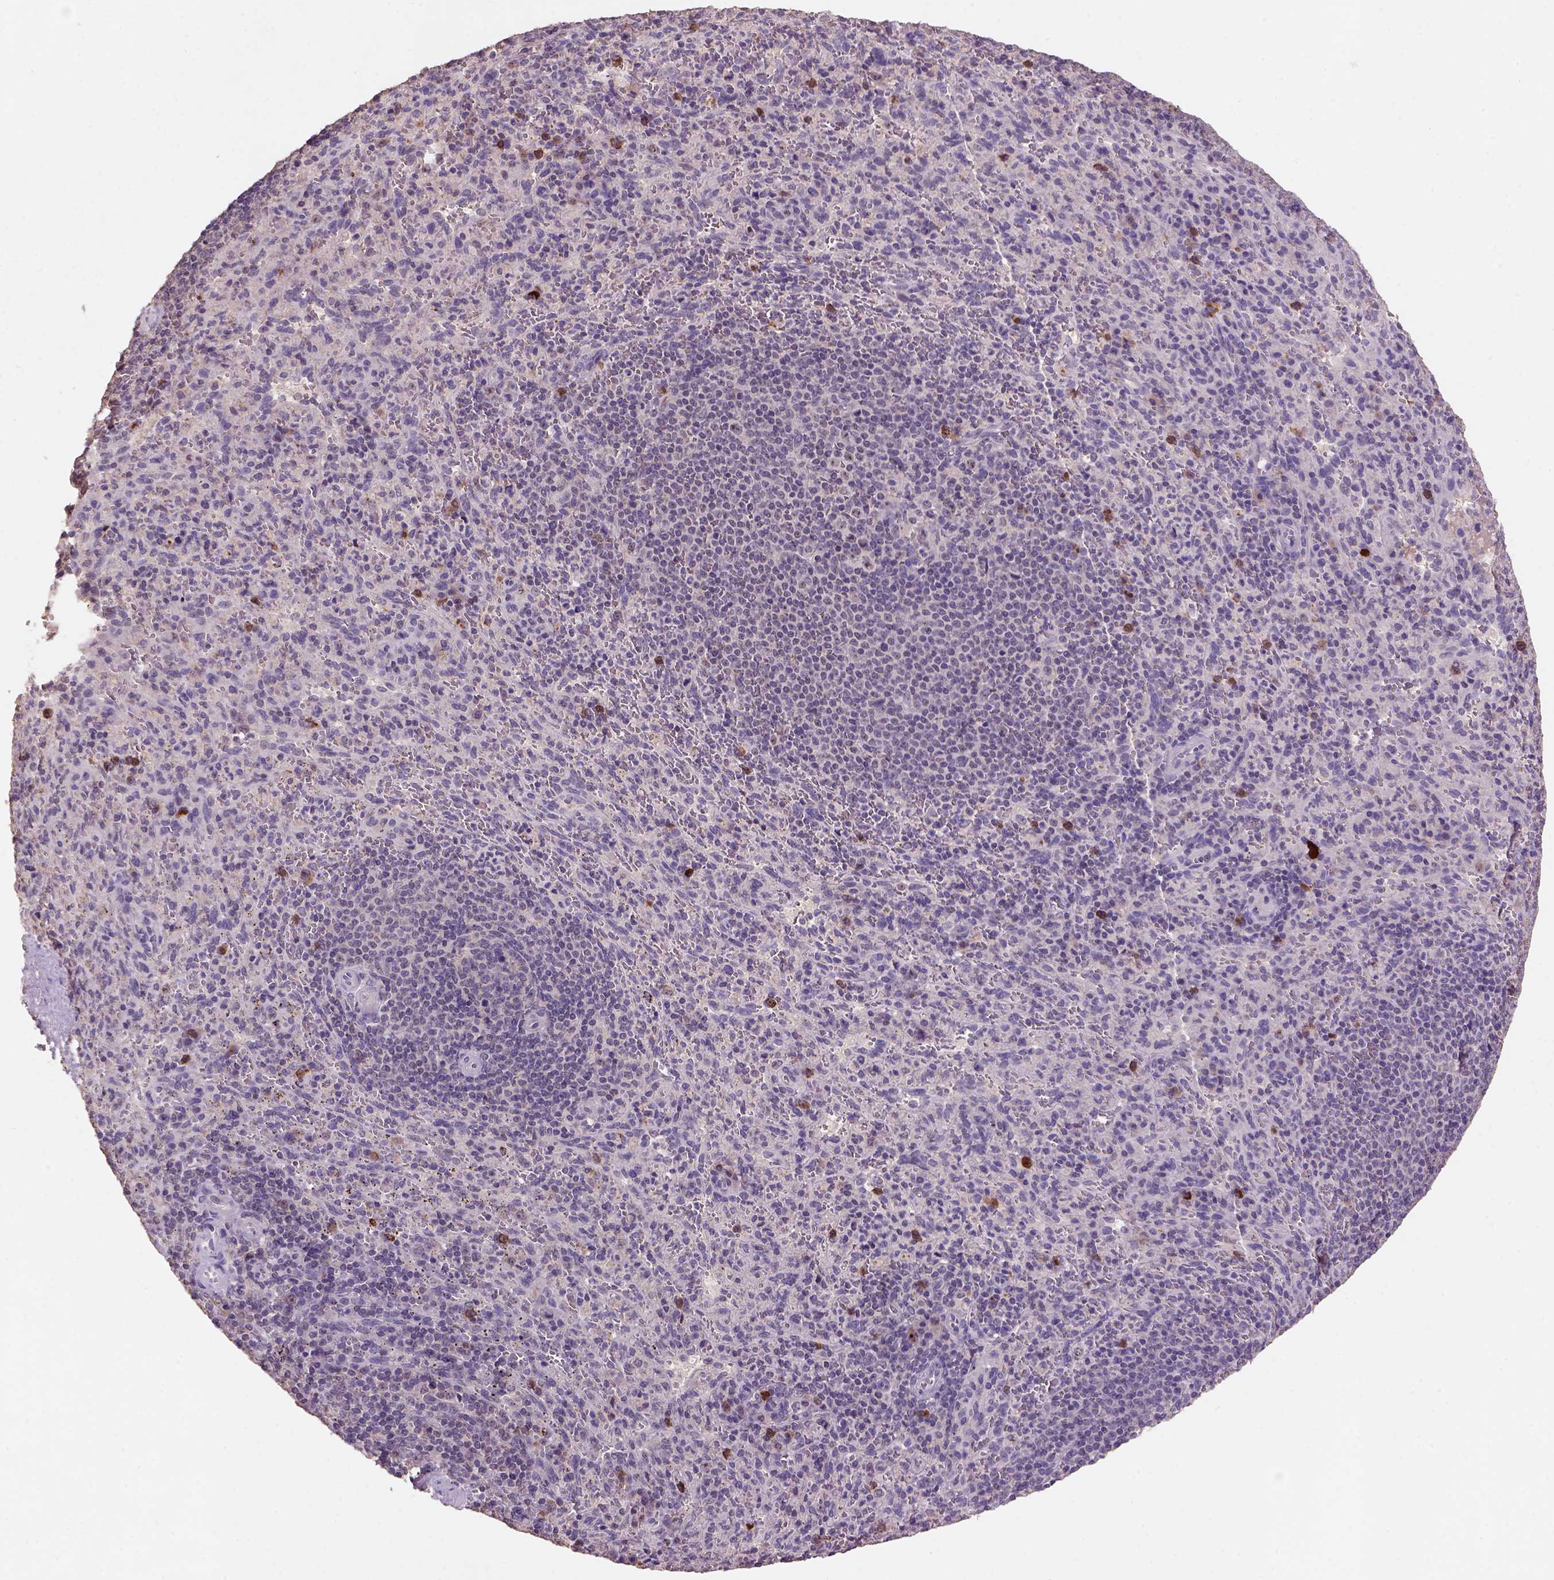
{"staining": {"intensity": "moderate", "quantity": "<25%", "location": "cytoplasmic/membranous,nuclear"}, "tissue": "spleen", "cell_type": "Cells in red pulp", "image_type": "normal", "snomed": [{"axis": "morphology", "description": "Normal tissue, NOS"}, {"axis": "topography", "description": "Spleen"}], "caption": "A histopathology image showing moderate cytoplasmic/membranous,nuclear expression in about <25% of cells in red pulp in normal spleen, as visualized by brown immunohistochemical staining.", "gene": "SCML4", "patient": {"sex": "male", "age": 57}}